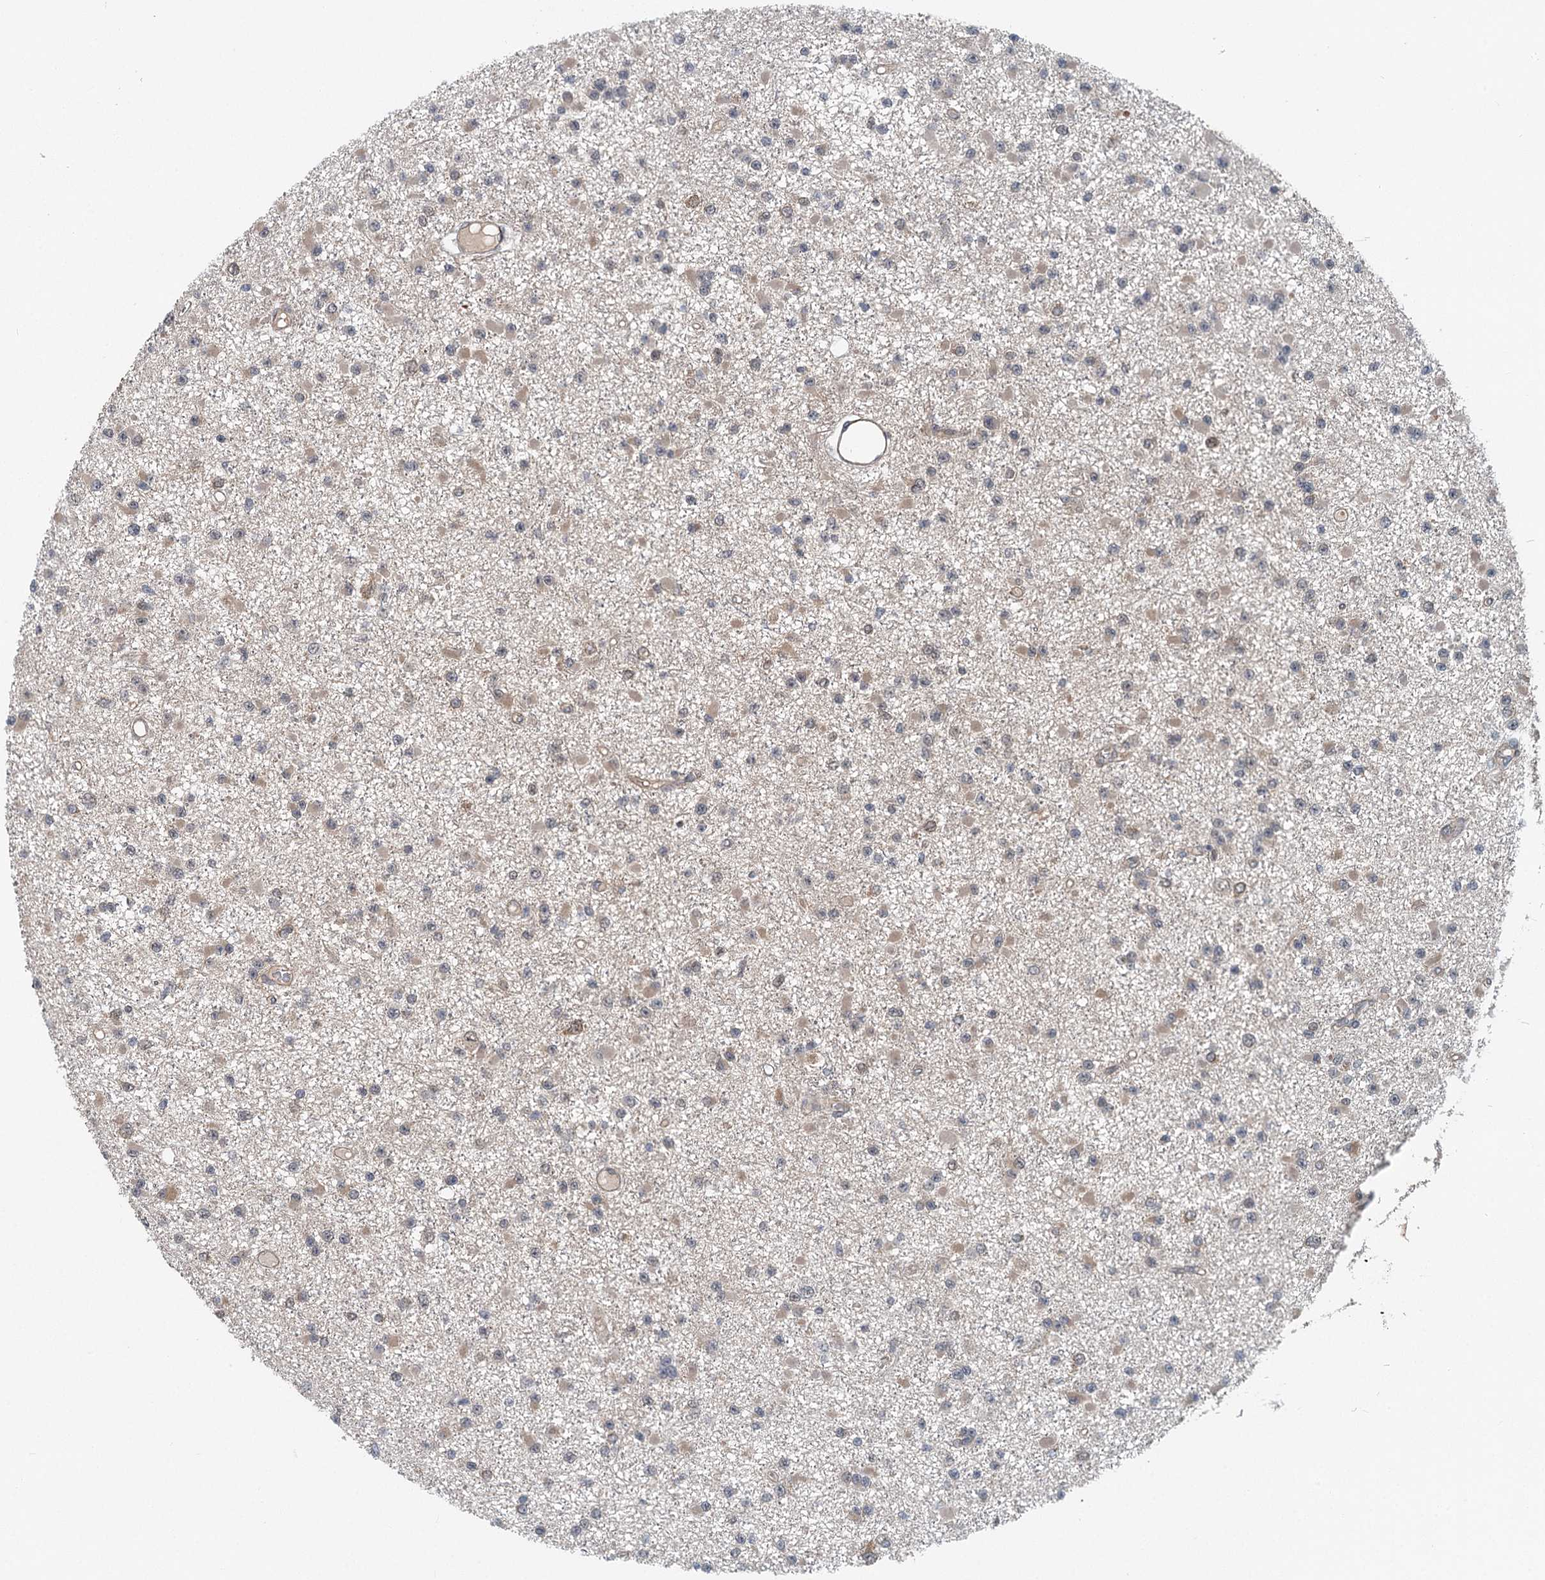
{"staining": {"intensity": "weak", "quantity": "<25%", "location": "cytoplasmic/membranous,nuclear"}, "tissue": "glioma", "cell_type": "Tumor cells", "image_type": "cancer", "snomed": [{"axis": "morphology", "description": "Glioma, malignant, Low grade"}, {"axis": "topography", "description": "Brain"}], "caption": "Human malignant low-grade glioma stained for a protein using immunohistochemistry reveals no positivity in tumor cells.", "gene": "TAS2R42", "patient": {"sex": "female", "age": 22}}